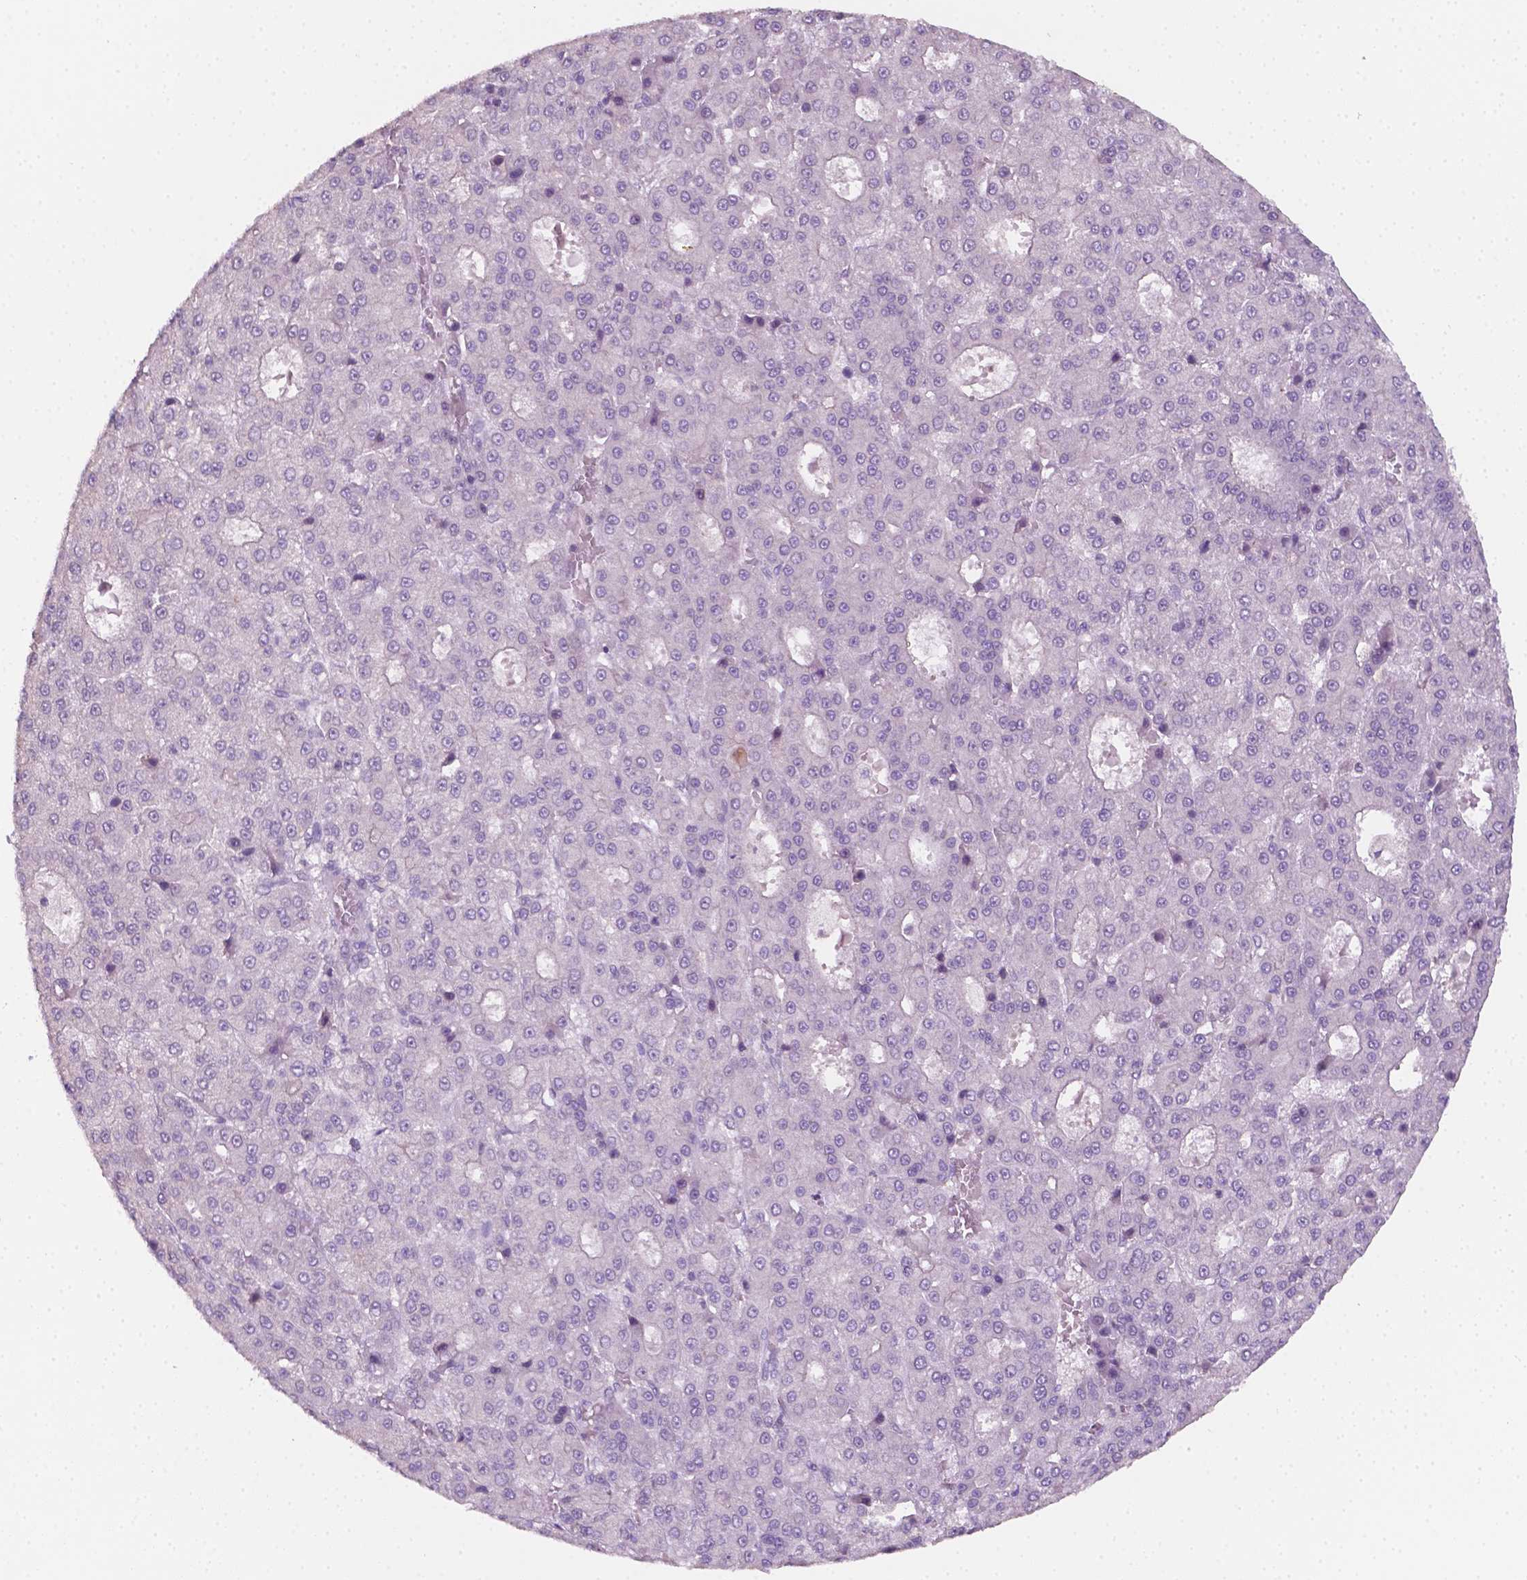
{"staining": {"intensity": "negative", "quantity": "none", "location": "none"}, "tissue": "liver cancer", "cell_type": "Tumor cells", "image_type": "cancer", "snomed": [{"axis": "morphology", "description": "Carcinoma, Hepatocellular, NOS"}, {"axis": "topography", "description": "Liver"}], "caption": "This is an IHC histopathology image of human liver cancer. There is no expression in tumor cells.", "gene": "EGFR", "patient": {"sex": "male", "age": 70}}